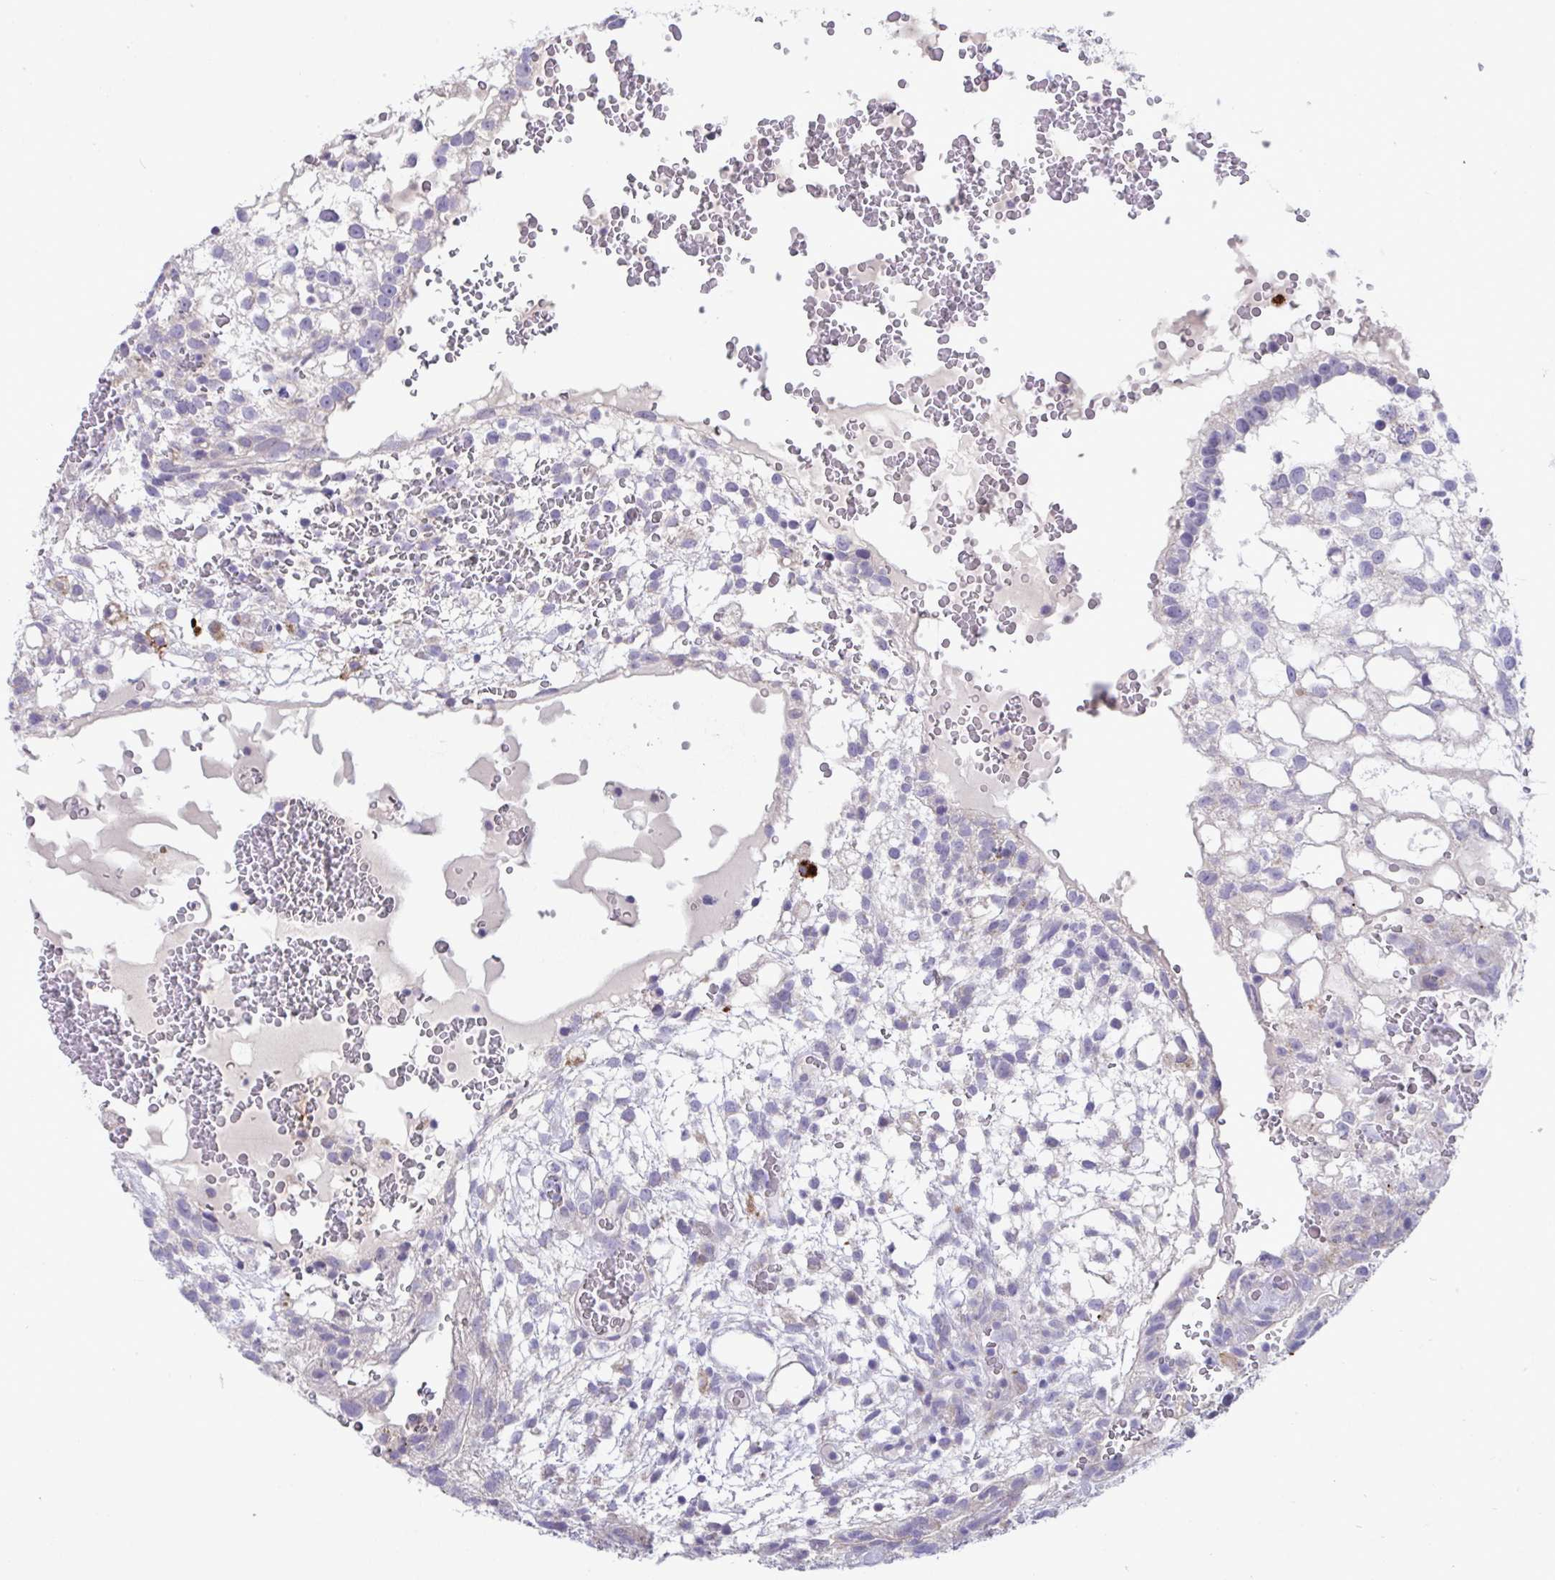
{"staining": {"intensity": "weak", "quantity": "<25%", "location": "cytoplasmic/membranous"}, "tissue": "testis cancer", "cell_type": "Tumor cells", "image_type": "cancer", "snomed": [{"axis": "morphology", "description": "Normal tissue, NOS"}, {"axis": "morphology", "description": "Carcinoma, Embryonal, NOS"}, {"axis": "topography", "description": "Testis"}], "caption": "This is an IHC image of human embryonal carcinoma (testis). There is no expression in tumor cells.", "gene": "DTX3", "patient": {"sex": "male", "age": 32}}